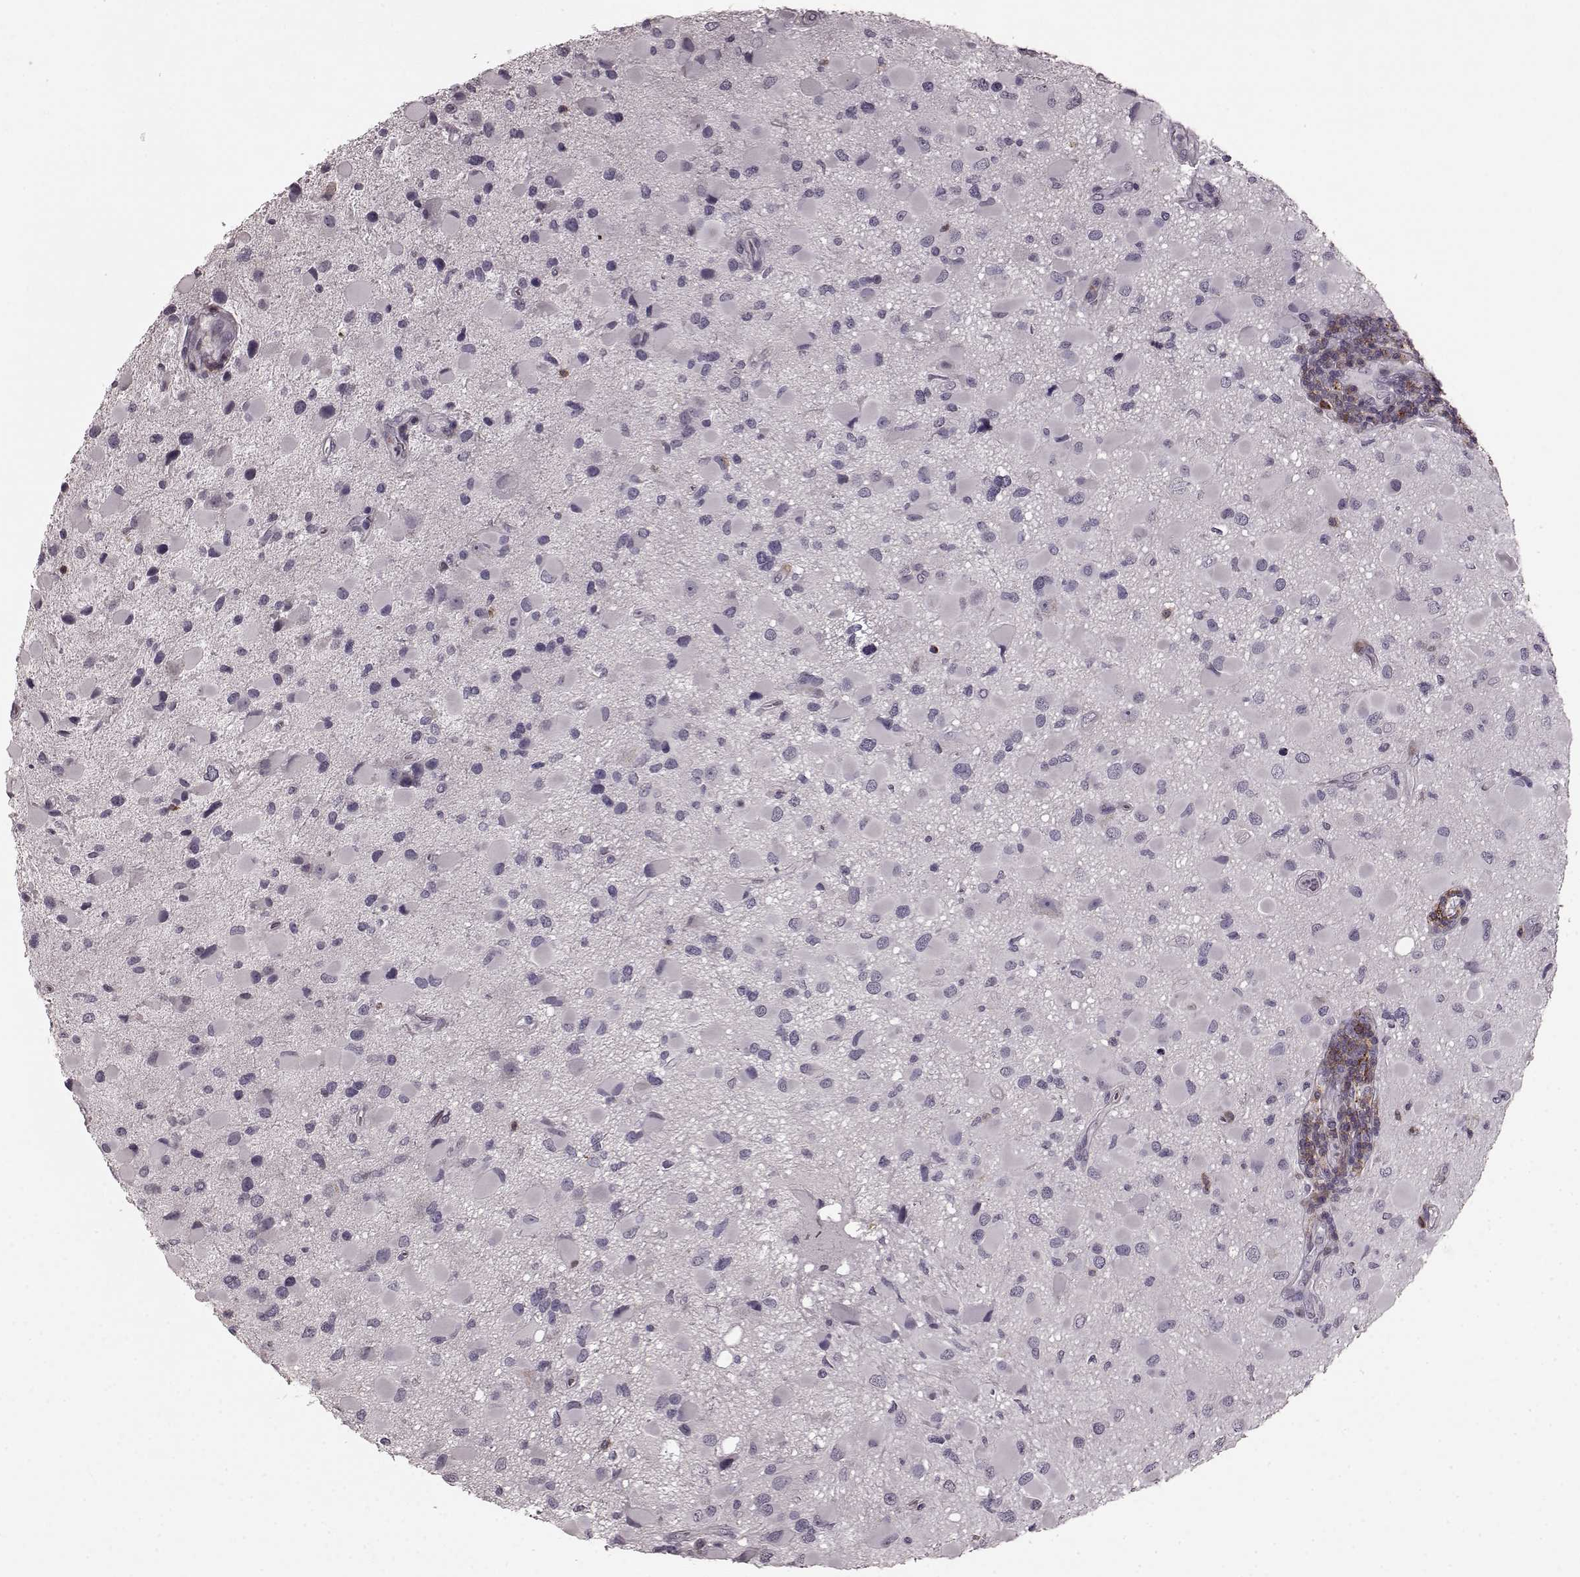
{"staining": {"intensity": "negative", "quantity": "none", "location": "none"}, "tissue": "glioma", "cell_type": "Tumor cells", "image_type": "cancer", "snomed": [{"axis": "morphology", "description": "Glioma, malignant, Low grade"}, {"axis": "topography", "description": "Brain"}], "caption": "The histopathology image displays no significant positivity in tumor cells of glioma.", "gene": "CD28", "patient": {"sex": "female", "age": 32}}